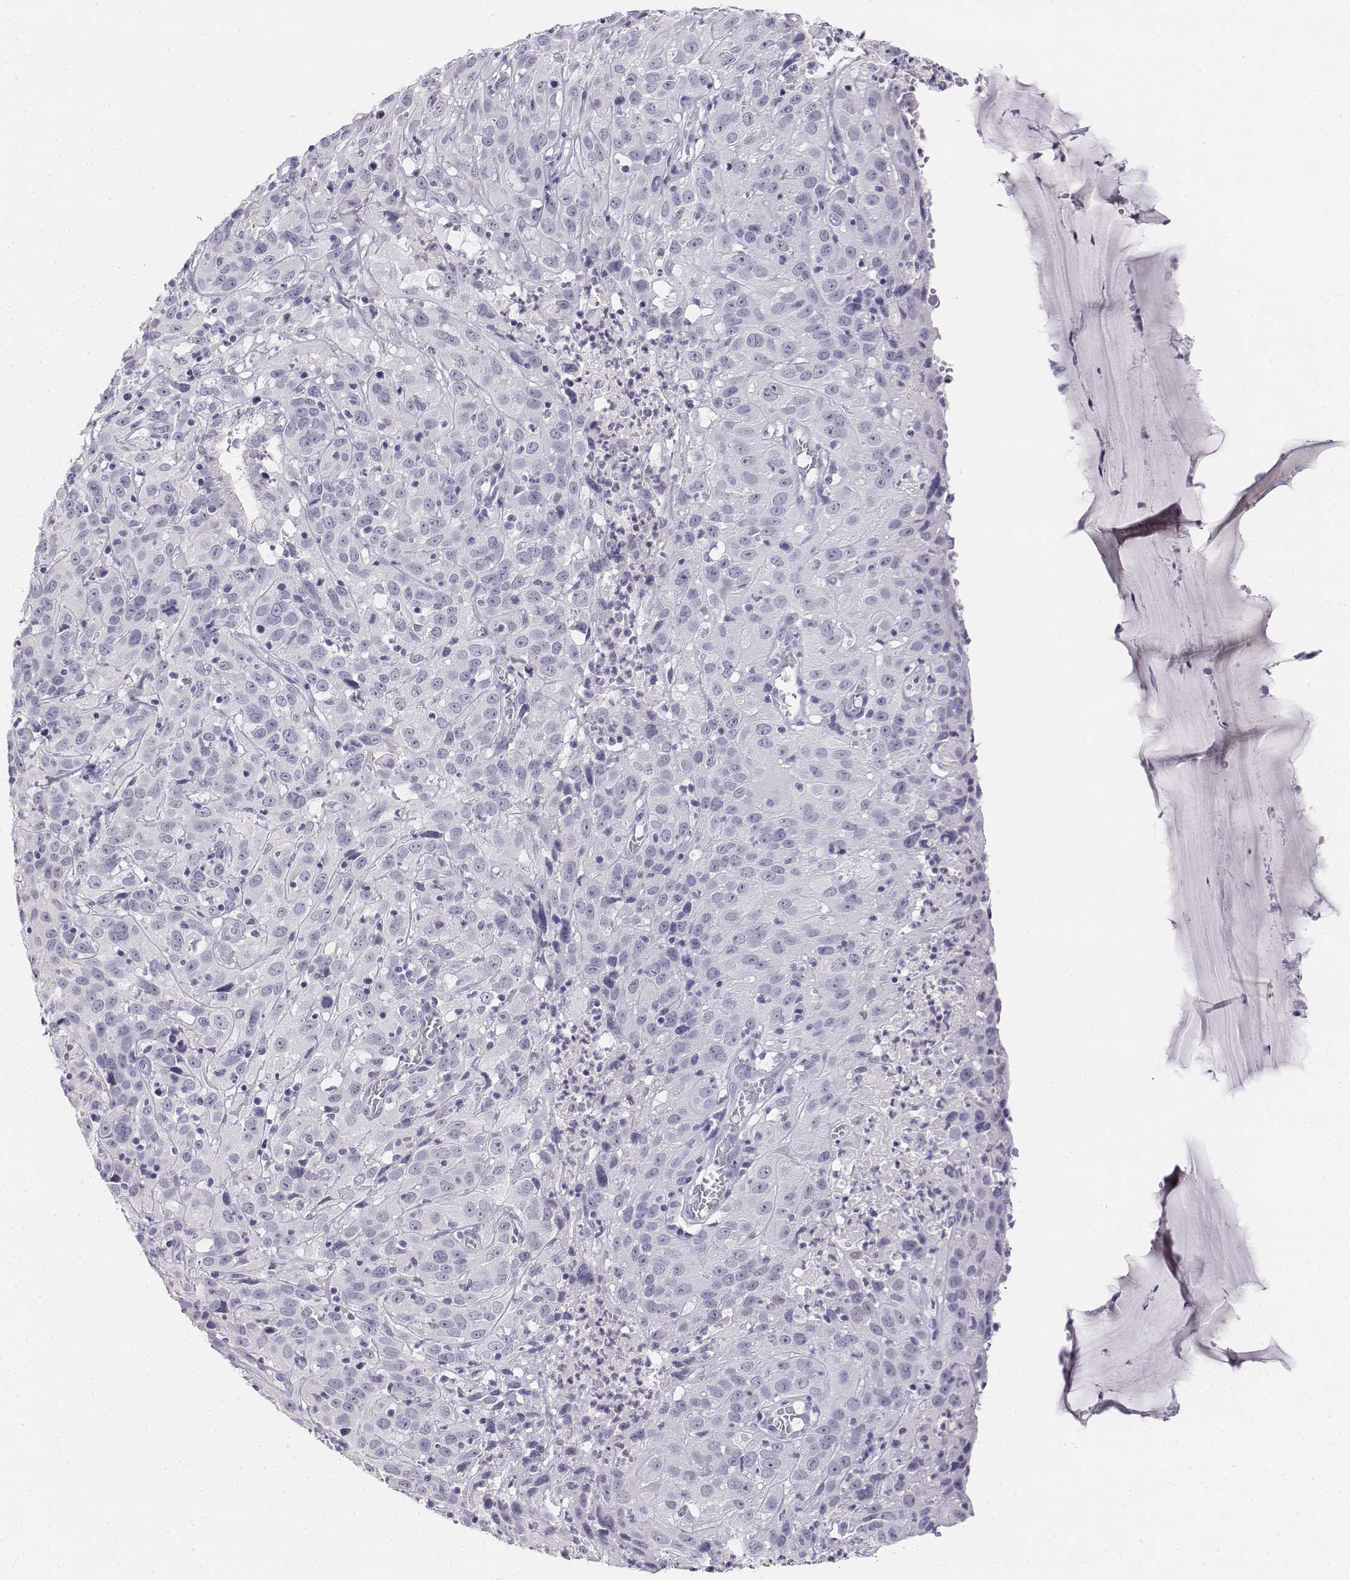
{"staining": {"intensity": "negative", "quantity": "none", "location": "none"}, "tissue": "cervical cancer", "cell_type": "Tumor cells", "image_type": "cancer", "snomed": [{"axis": "morphology", "description": "Squamous cell carcinoma, NOS"}, {"axis": "topography", "description": "Cervix"}], "caption": "This is a image of IHC staining of squamous cell carcinoma (cervical), which shows no positivity in tumor cells.", "gene": "UCN2", "patient": {"sex": "female", "age": 32}}